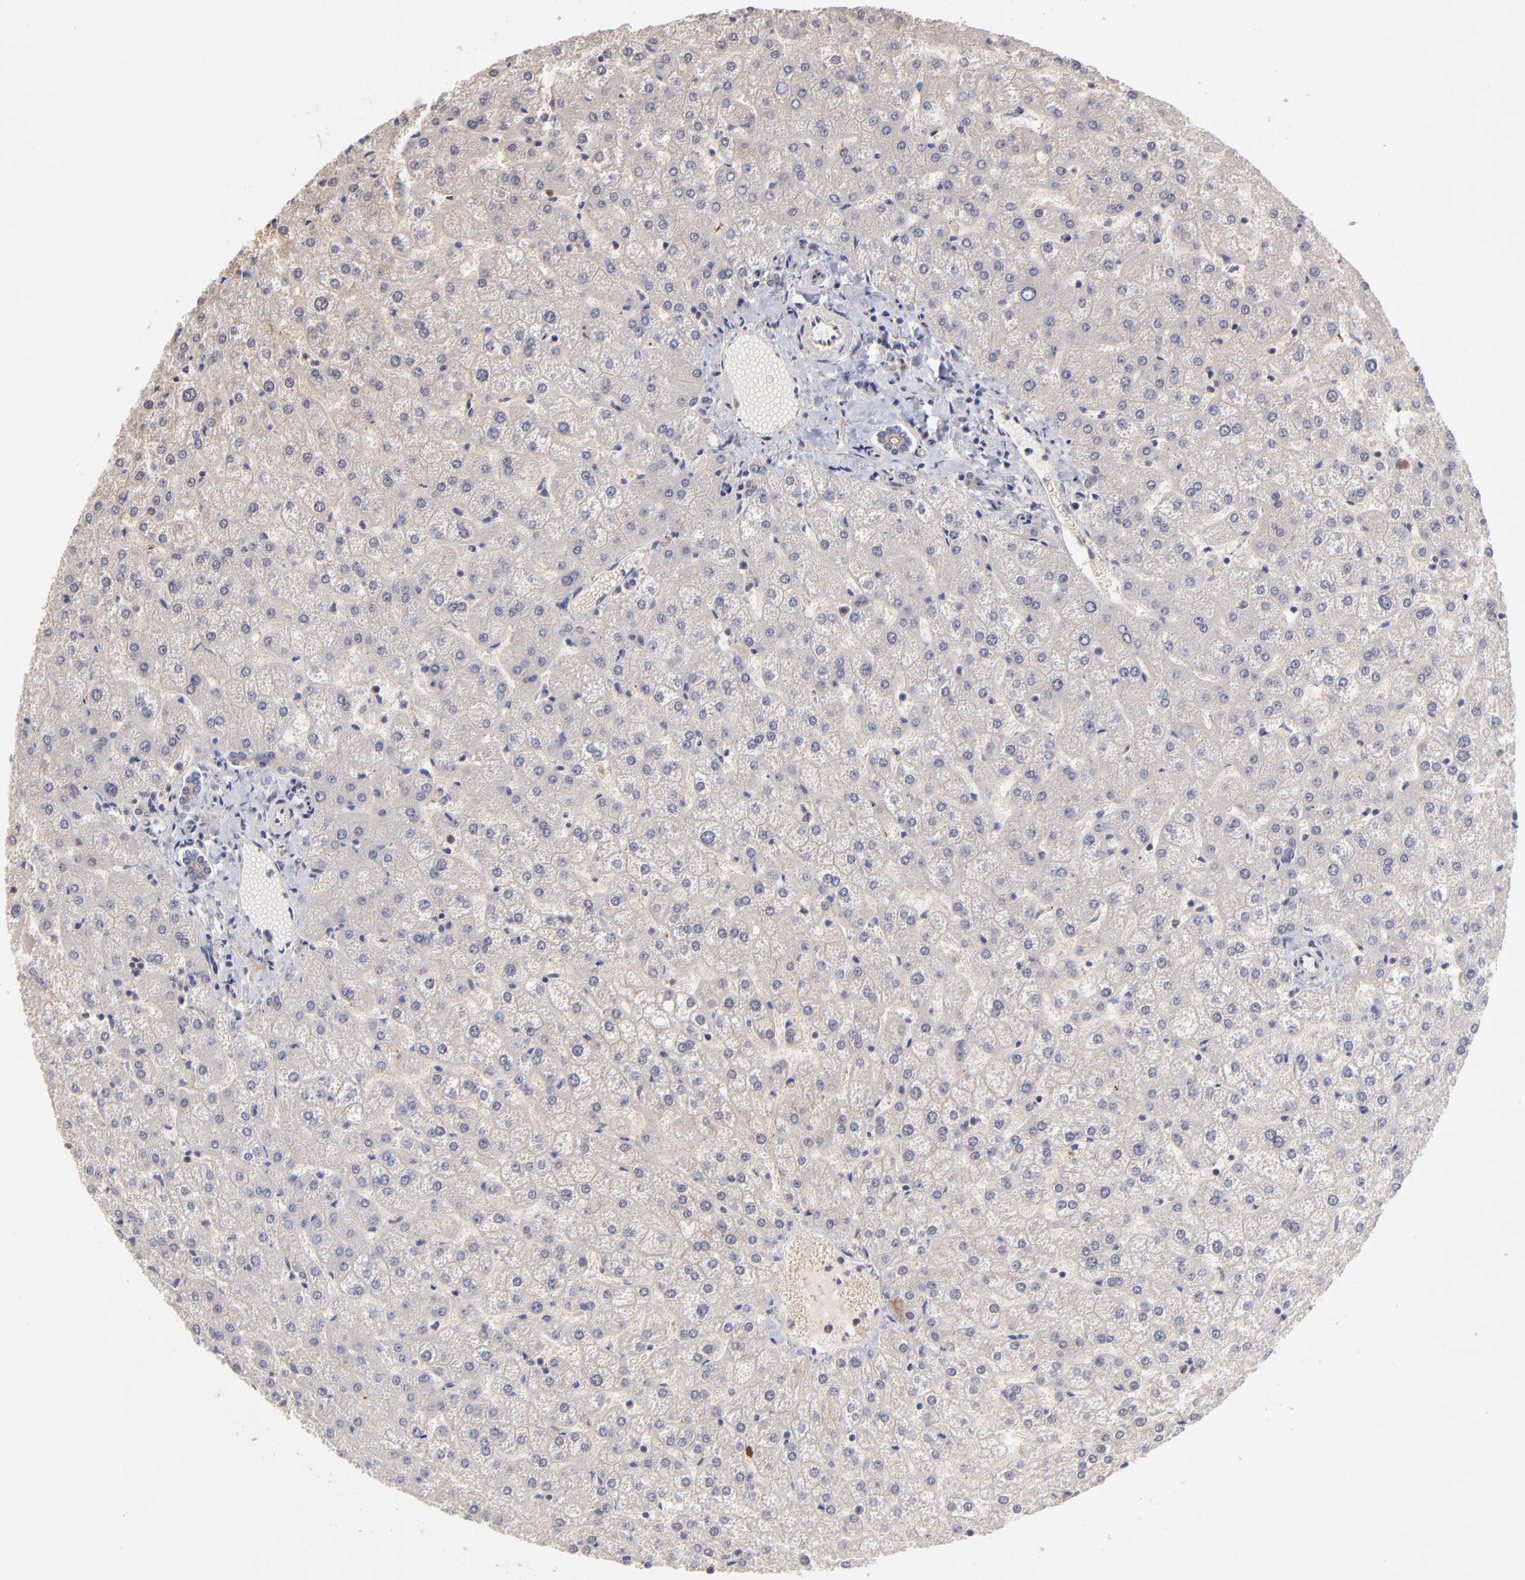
{"staining": {"intensity": "negative", "quantity": "none", "location": "none"}, "tissue": "liver", "cell_type": "Cholangiocytes", "image_type": "normal", "snomed": [{"axis": "morphology", "description": "Normal tissue, NOS"}, {"axis": "topography", "description": "Liver"}], "caption": "Cholangiocytes are negative for brown protein staining in normal liver. The staining is performed using DAB (3,3'-diaminobenzidine) brown chromogen with nuclei counter-stained in using hematoxylin.", "gene": "ASB7", "patient": {"sex": "female", "age": 32}}